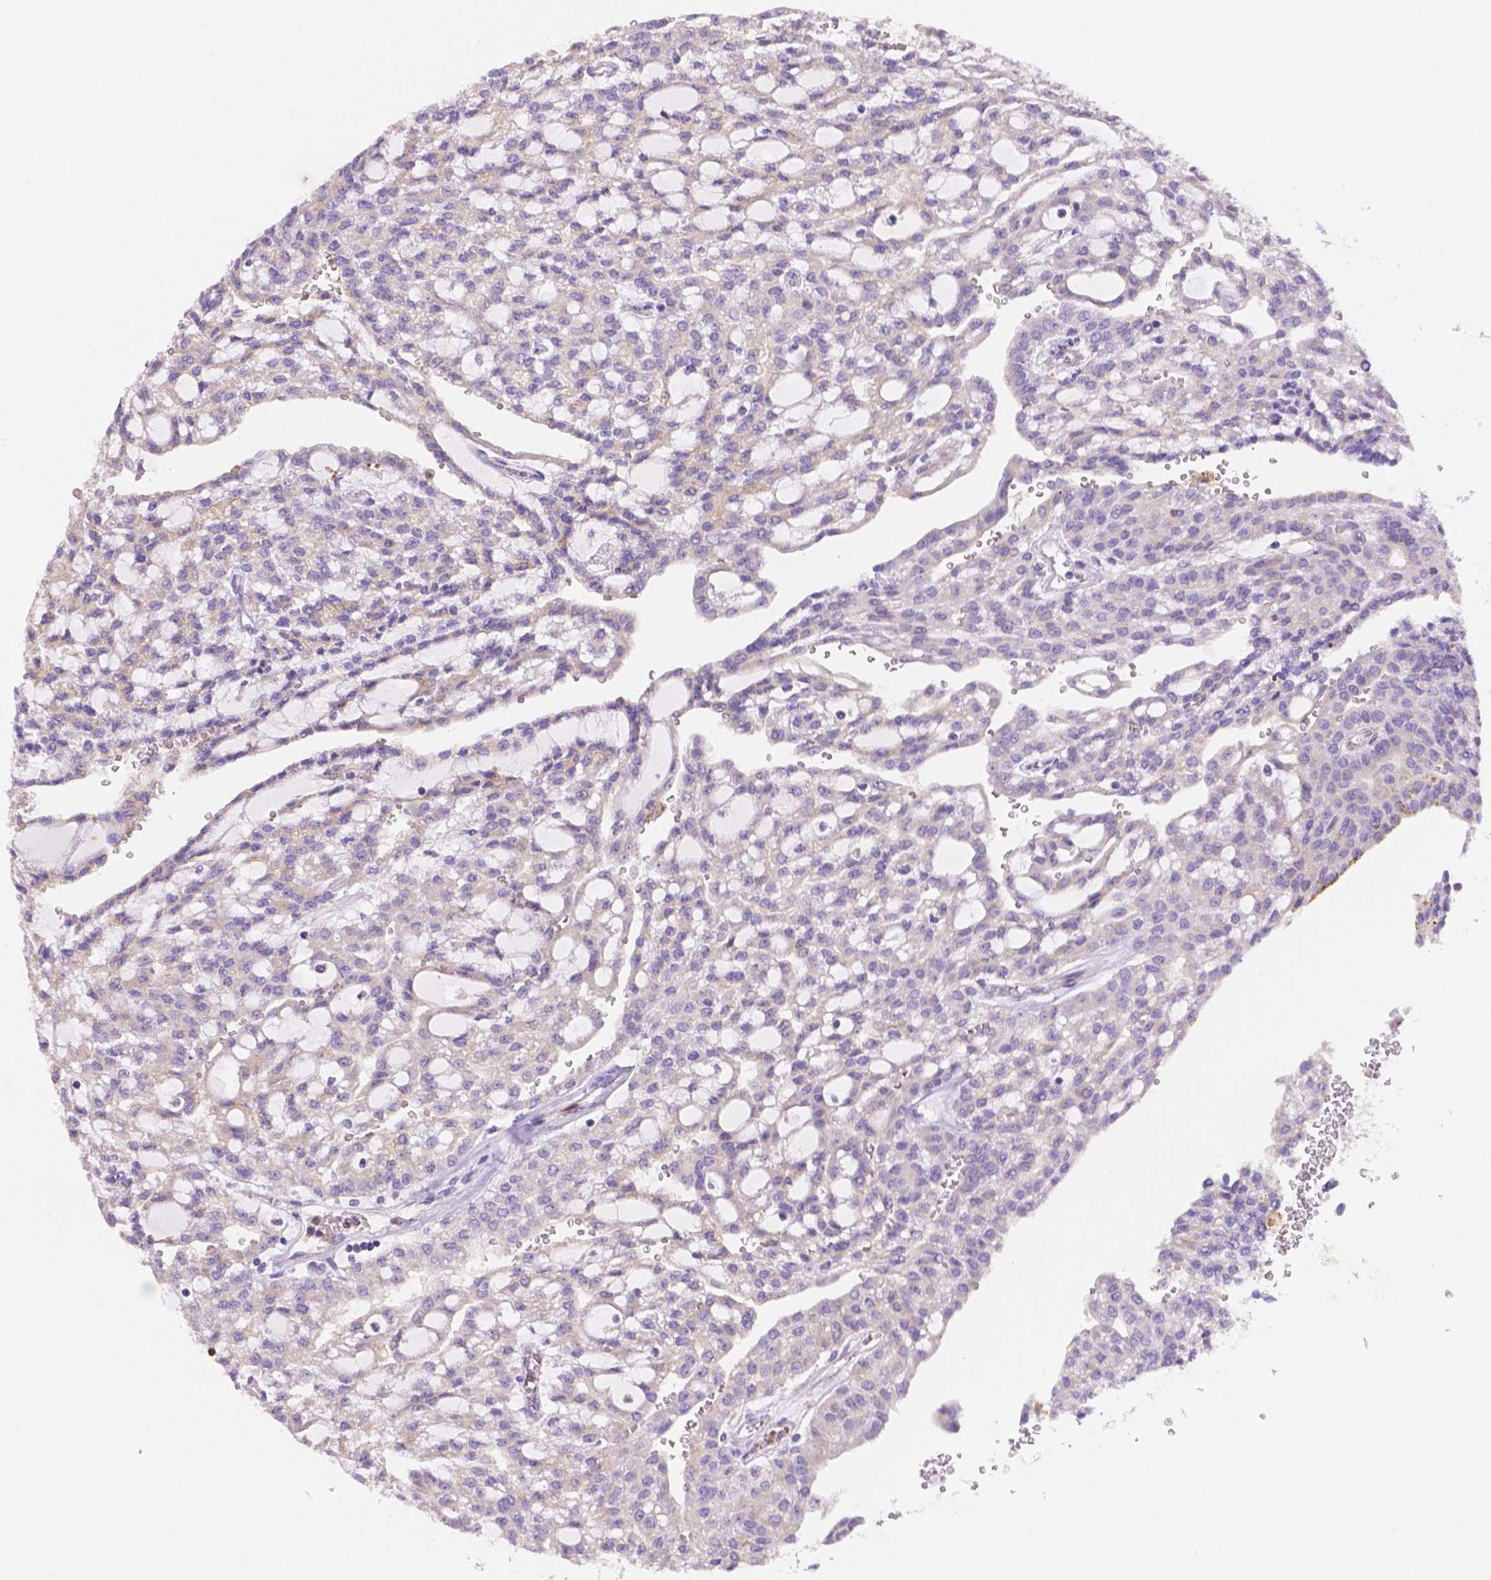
{"staining": {"intensity": "negative", "quantity": "none", "location": "none"}, "tissue": "renal cancer", "cell_type": "Tumor cells", "image_type": "cancer", "snomed": [{"axis": "morphology", "description": "Adenocarcinoma, NOS"}, {"axis": "topography", "description": "Kidney"}], "caption": "A histopathology image of human renal cancer is negative for staining in tumor cells.", "gene": "NXPE2", "patient": {"sex": "male", "age": 63}}